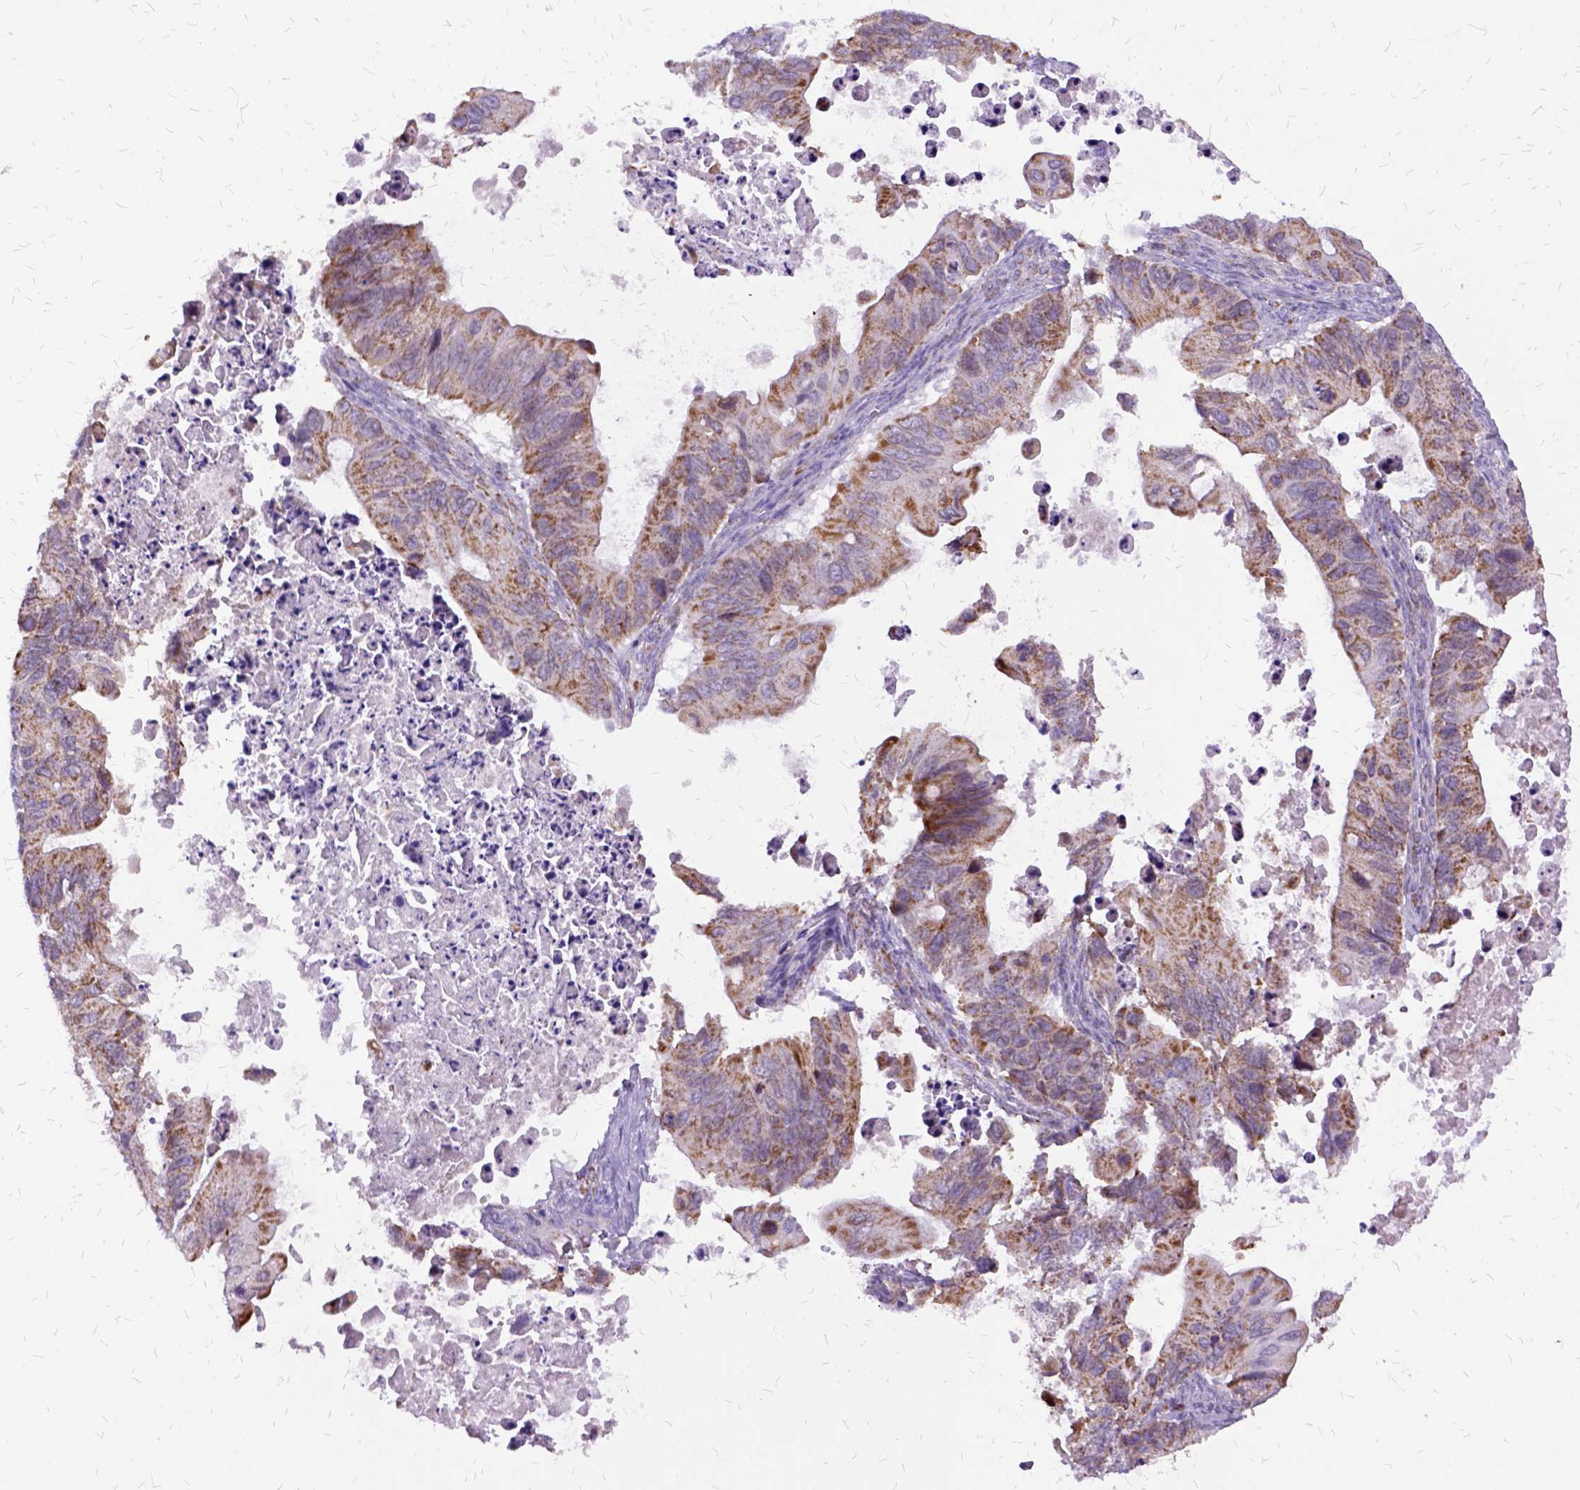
{"staining": {"intensity": "moderate", "quantity": ">75%", "location": "cytoplasmic/membranous"}, "tissue": "ovarian cancer", "cell_type": "Tumor cells", "image_type": "cancer", "snomed": [{"axis": "morphology", "description": "Cystadenocarcinoma, mucinous, NOS"}, {"axis": "topography", "description": "Ovary"}], "caption": "Tumor cells display moderate cytoplasmic/membranous expression in about >75% of cells in ovarian mucinous cystadenocarcinoma.", "gene": "OXCT1", "patient": {"sex": "female", "age": 64}}